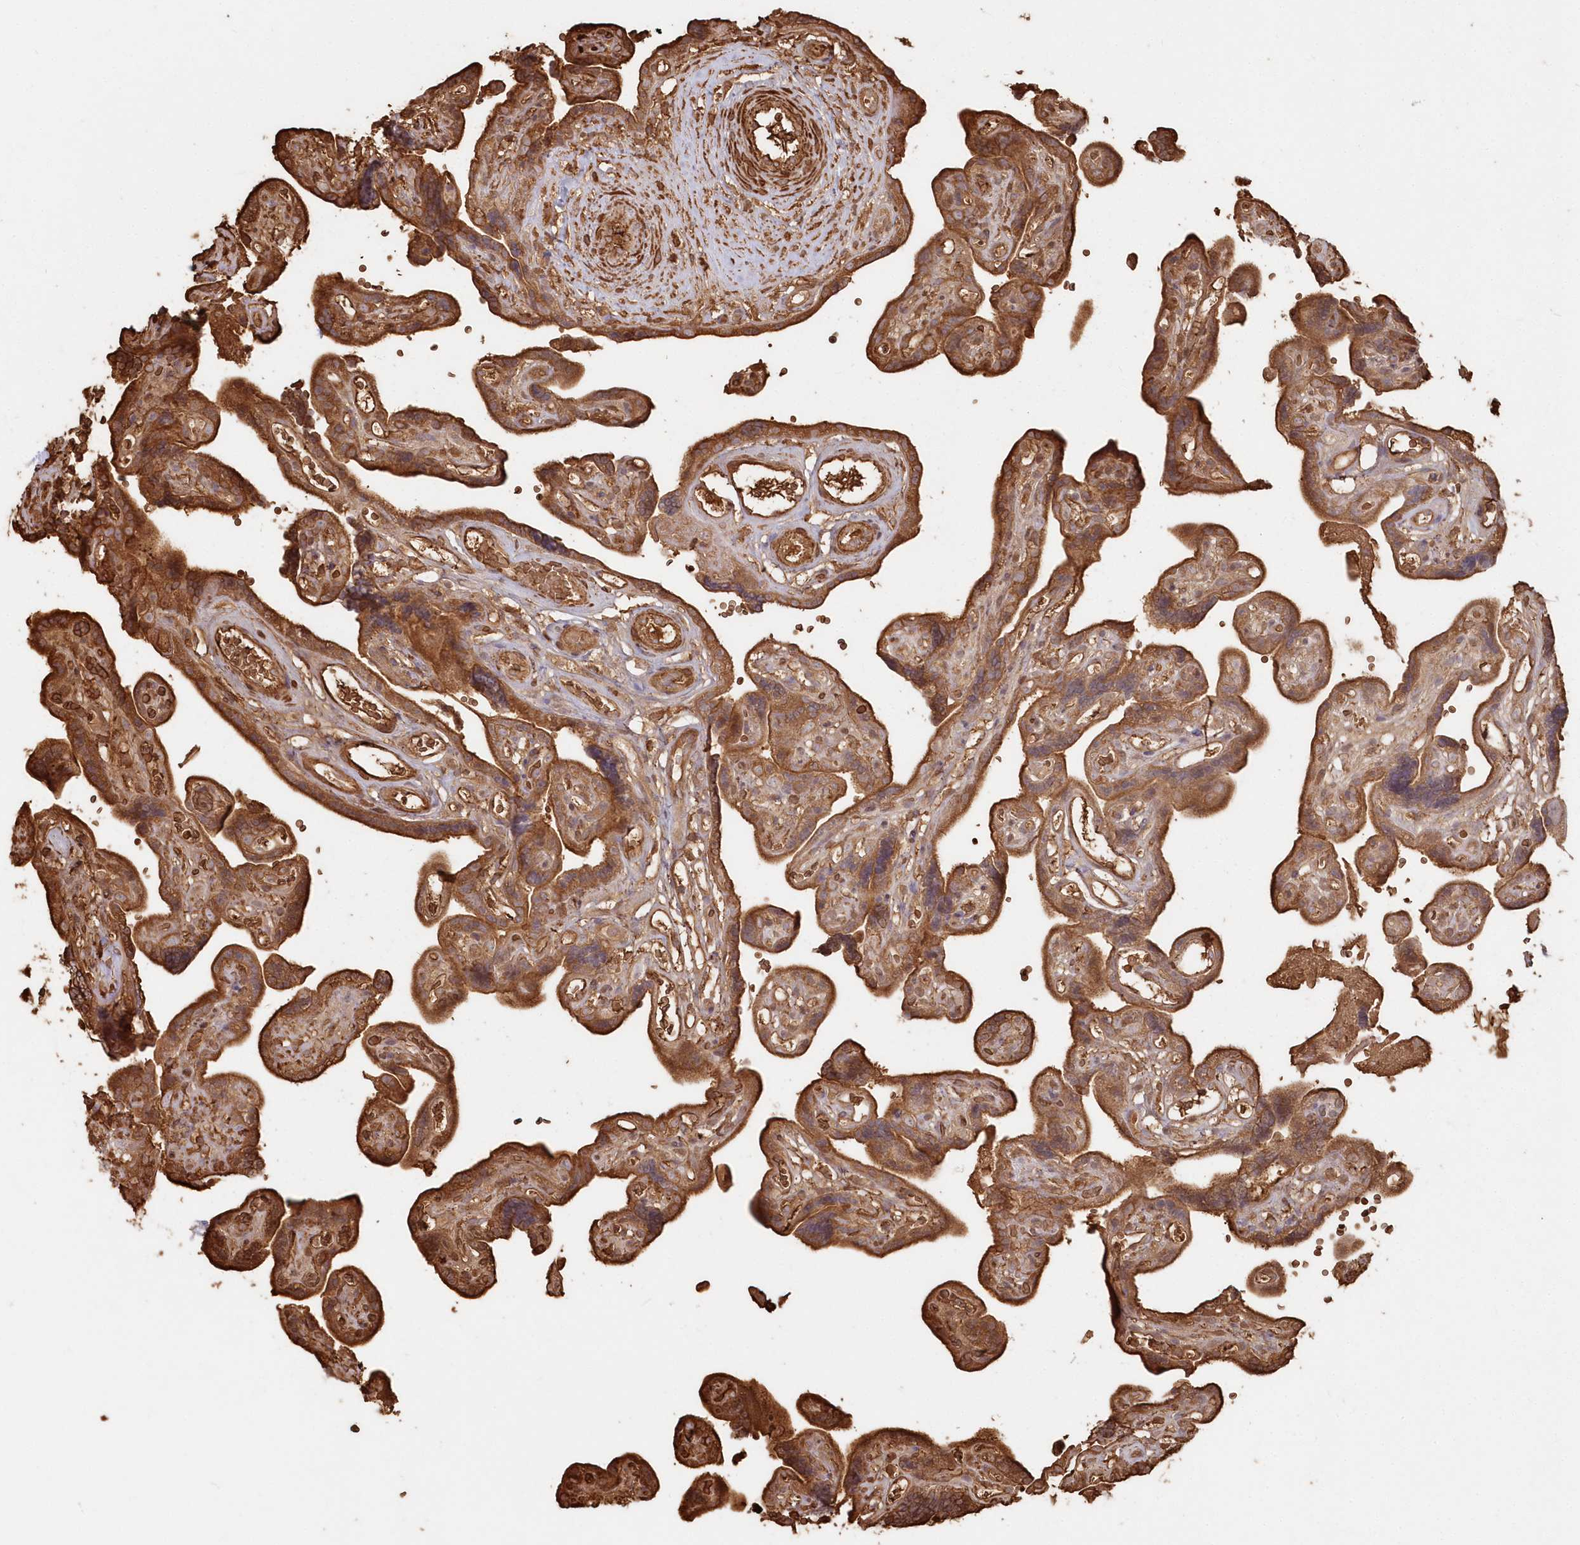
{"staining": {"intensity": "weak", "quantity": ">75%", "location": "cytoplasmic/membranous"}, "tissue": "placenta", "cell_type": "Decidual cells", "image_type": "normal", "snomed": [{"axis": "morphology", "description": "Normal tissue, NOS"}, {"axis": "topography", "description": "Placenta"}], "caption": "Placenta stained for a protein (brown) shows weak cytoplasmic/membranous positive expression in about >75% of decidual cells.", "gene": "SERINC1", "patient": {"sex": "female", "age": 30}}